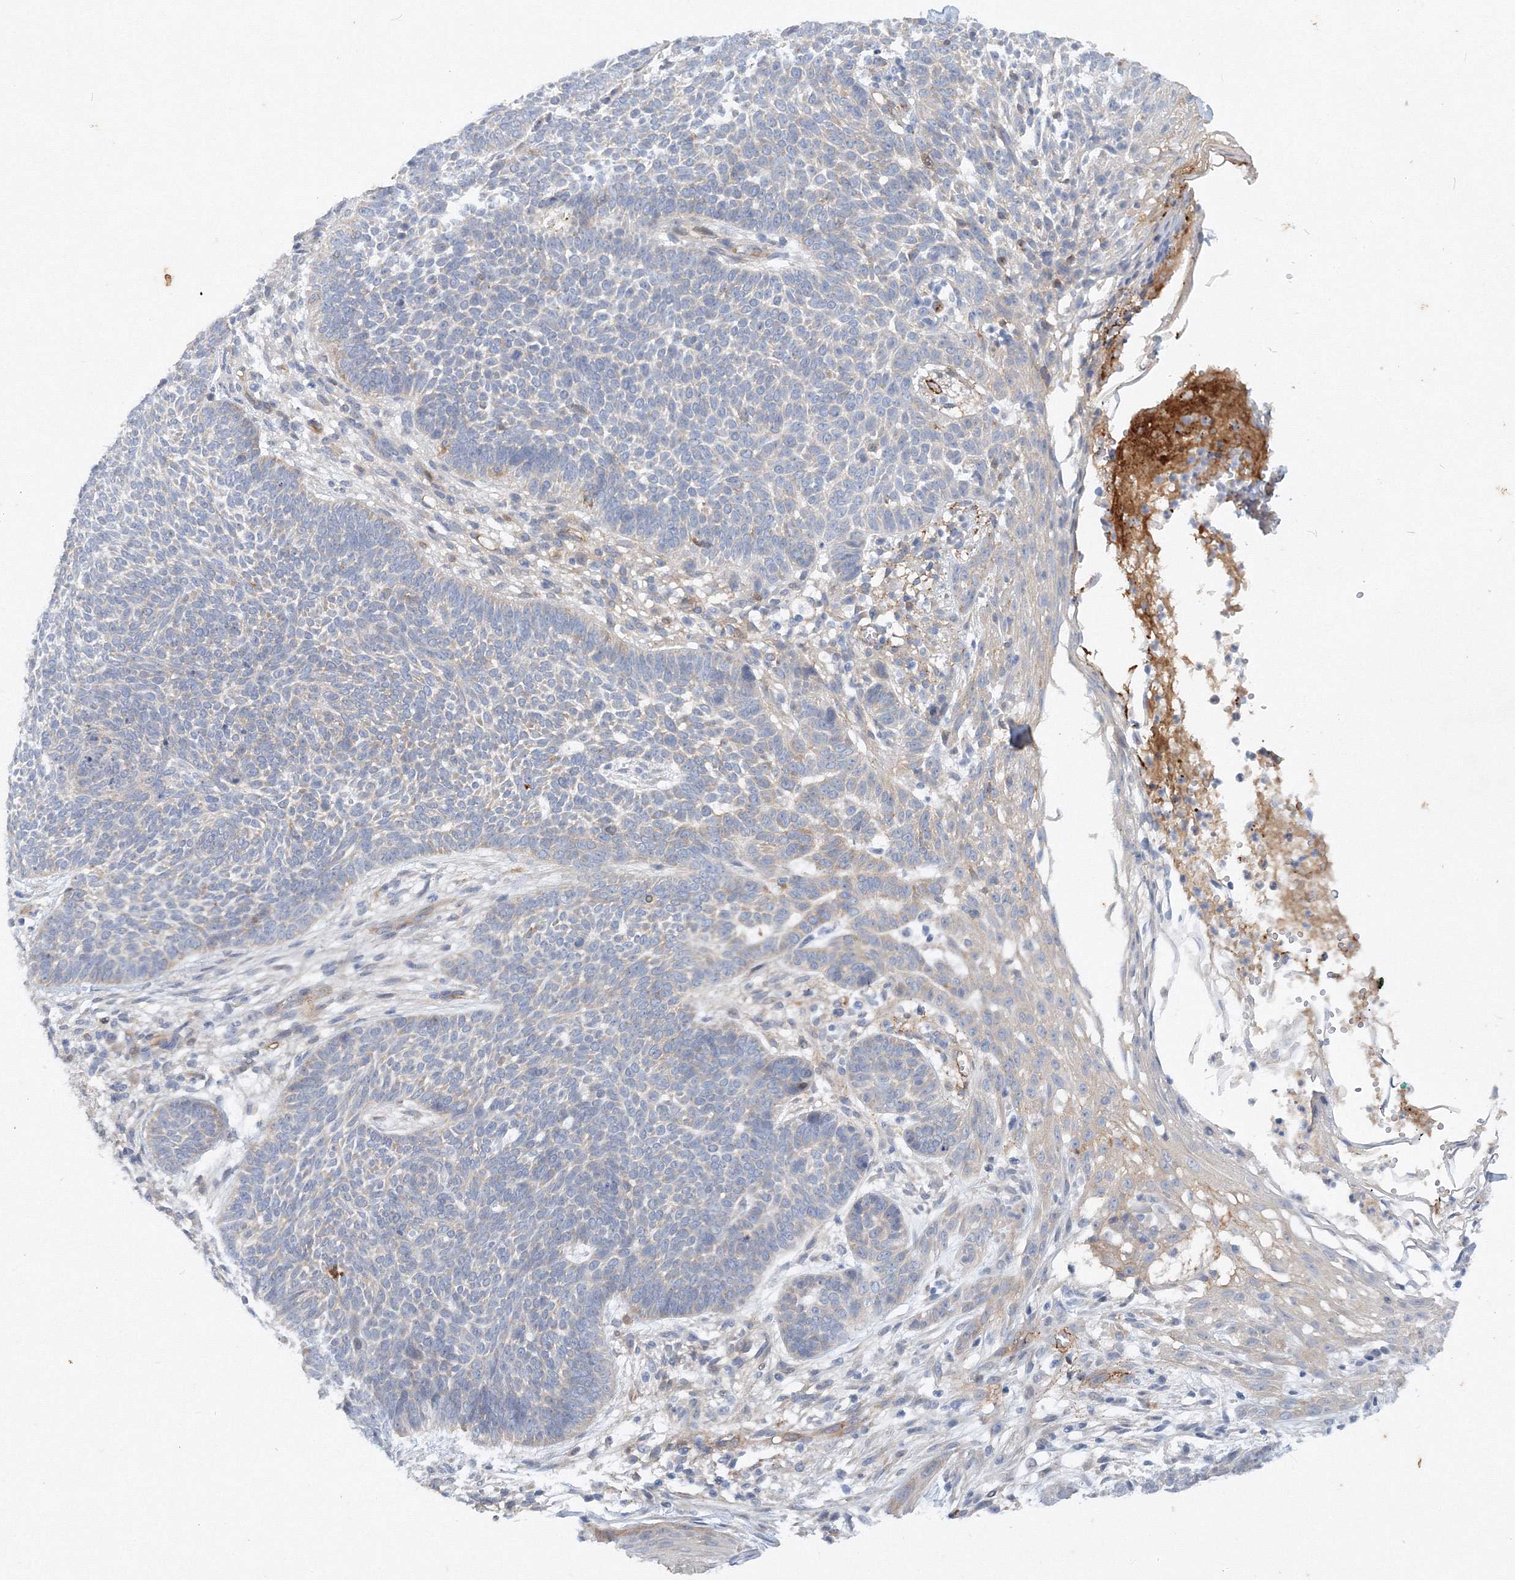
{"staining": {"intensity": "negative", "quantity": "none", "location": "none"}, "tissue": "skin cancer", "cell_type": "Tumor cells", "image_type": "cancer", "snomed": [{"axis": "morphology", "description": "Normal tissue, NOS"}, {"axis": "morphology", "description": "Basal cell carcinoma"}, {"axis": "topography", "description": "Skin"}], "caption": "Immunohistochemical staining of human basal cell carcinoma (skin) exhibits no significant expression in tumor cells. Brightfield microscopy of immunohistochemistry stained with DAB (3,3'-diaminobenzidine) (brown) and hematoxylin (blue), captured at high magnification.", "gene": "TANC1", "patient": {"sex": "male", "age": 64}}